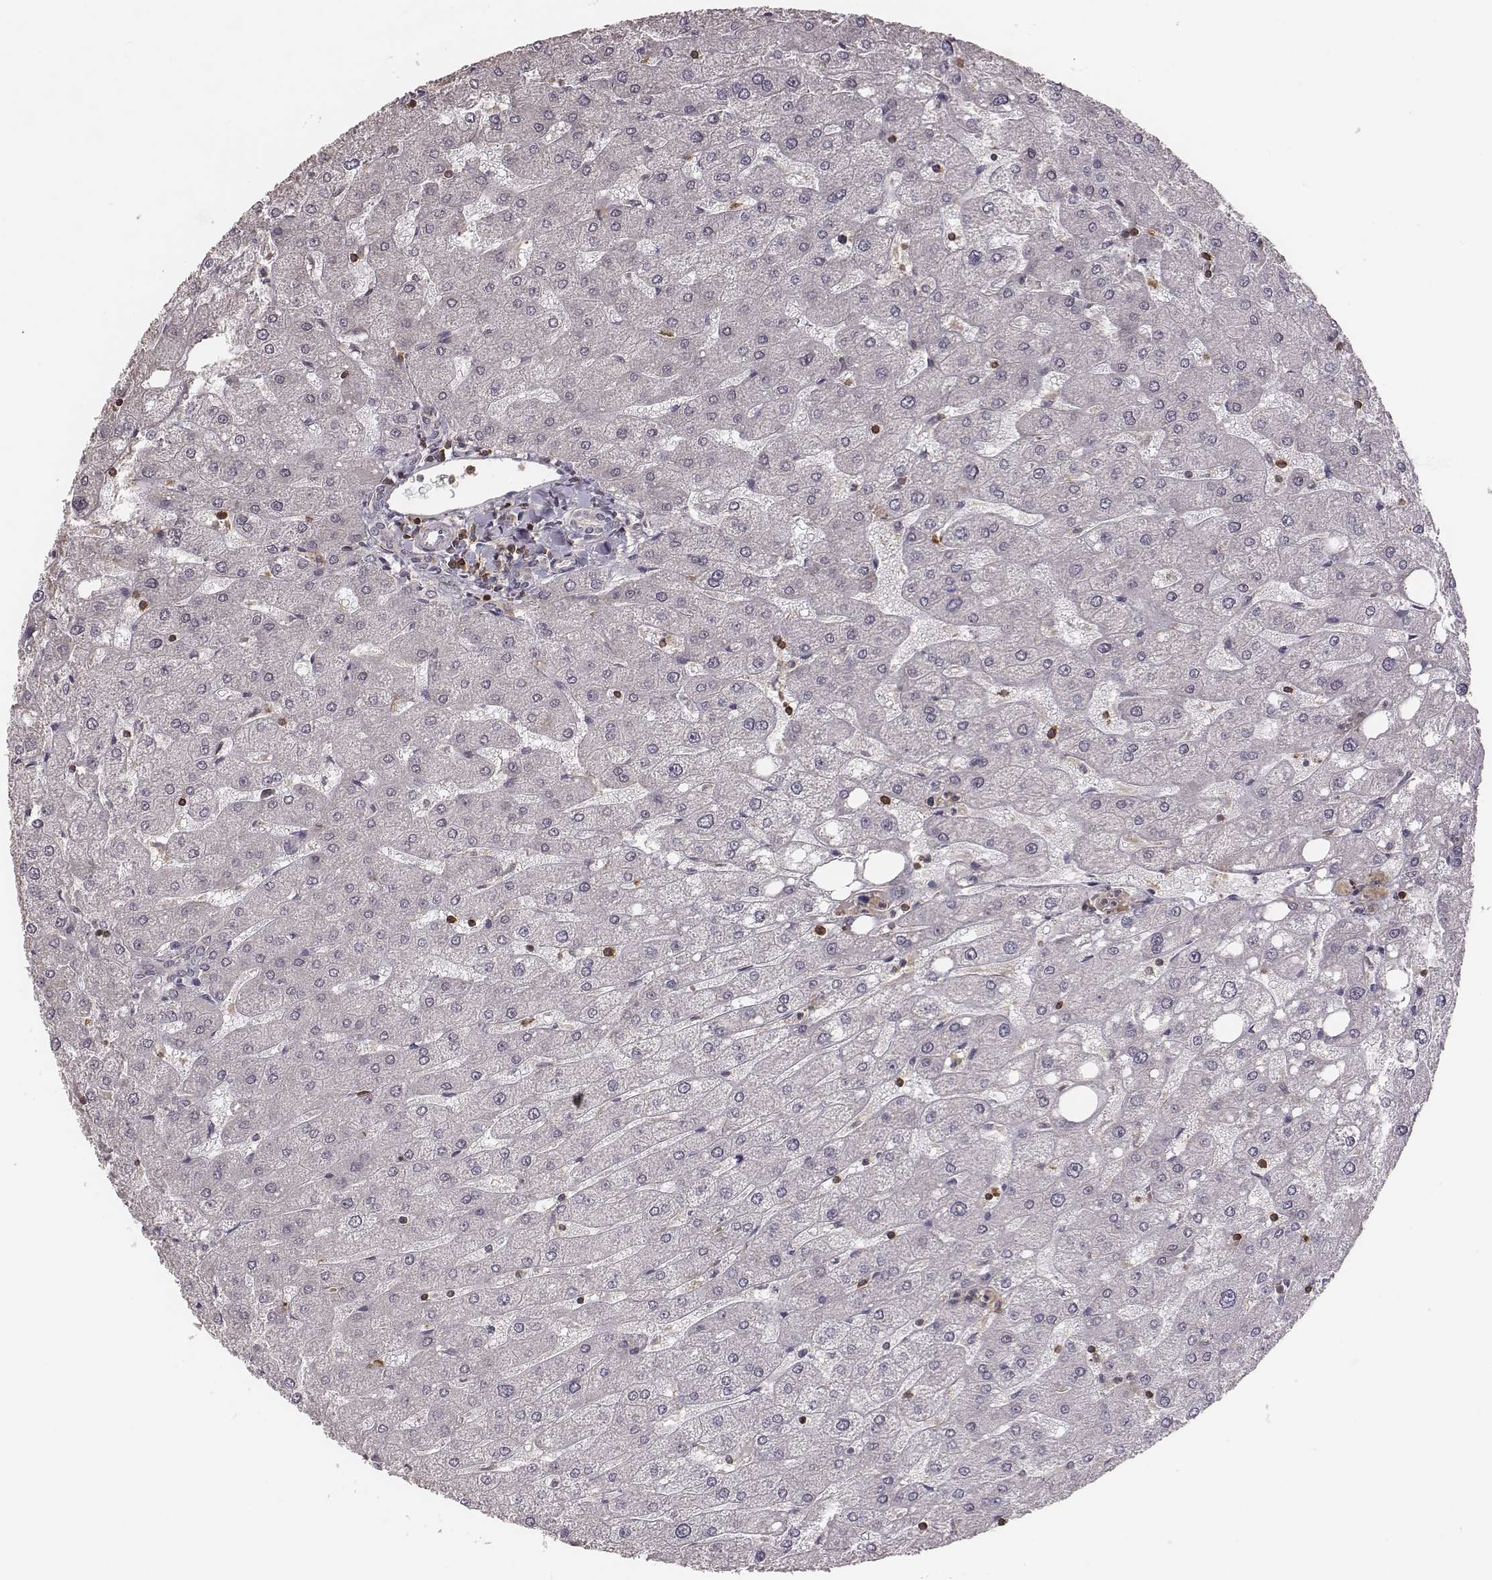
{"staining": {"intensity": "negative", "quantity": "none", "location": "none"}, "tissue": "liver", "cell_type": "Cholangiocytes", "image_type": "normal", "snomed": [{"axis": "morphology", "description": "Normal tissue, NOS"}, {"axis": "topography", "description": "Liver"}], "caption": "Protein analysis of benign liver reveals no significant staining in cholangiocytes. The staining was performed using DAB (3,3'-diaminobenzidine) to visualize the protein expression in brown, while the nuclei were stained in blue with hematoxylin (Magnification: 20x).", "gene": "PILRA", "patient": {"sex": "male", "age": 67}}